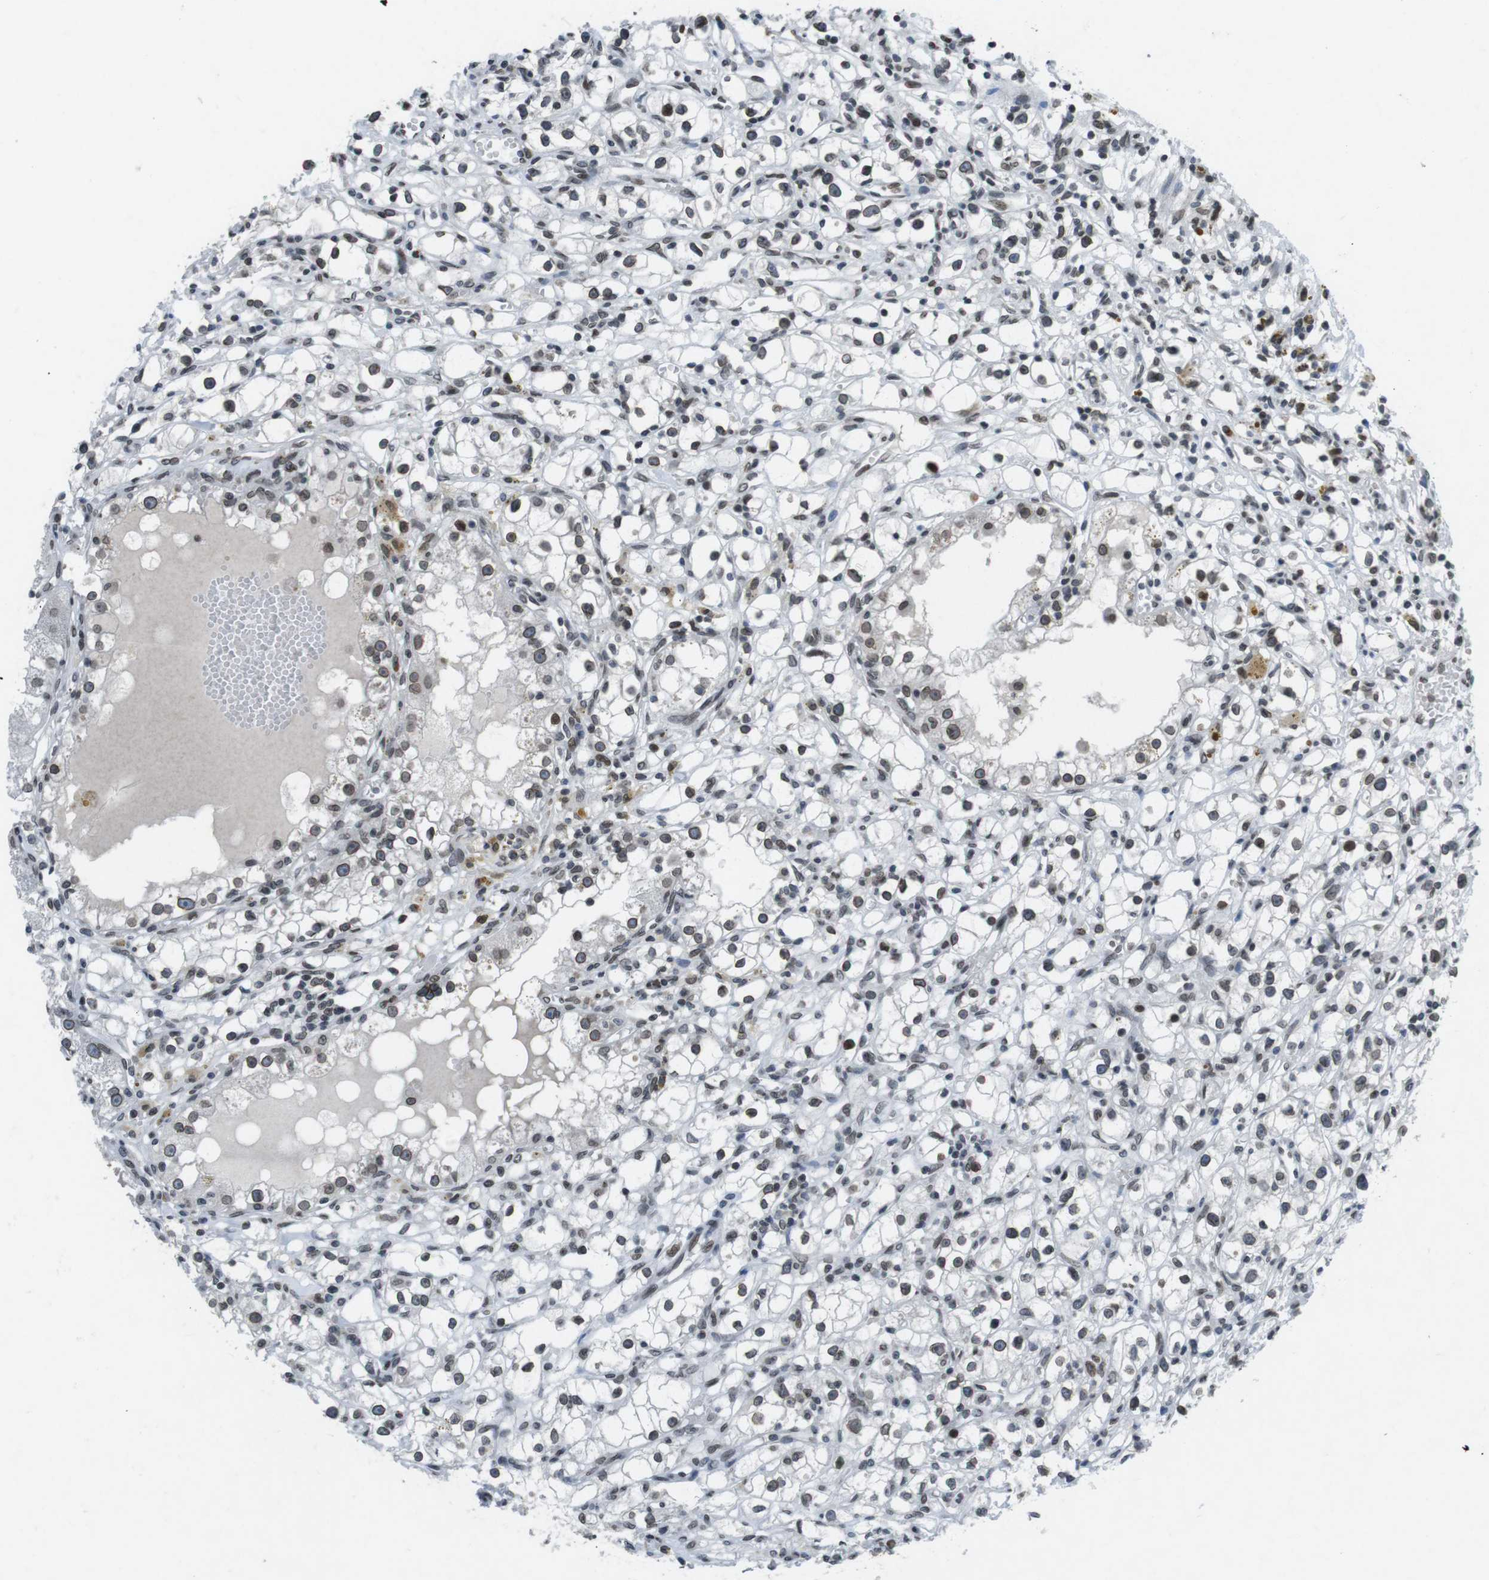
{"staining": {"intensity": "moderate", "quantity": ">75%", "location": "cytoplasmic/membranous,nuclear"}, "tissue": "renal cancer", "cell_type": "Tumor cells", "image_type": "cancer", "snomed": [{"axis": "morphology", "description": "Adenocarcinoma, NOS"}, {"axis": "topography", "description": "Kidney"}], "caption": "The immunohistochemical stain shows moderate cytoplasmic/membranous and nuclear positivity in tumor cells of renal cancer (adenocarcinoma) tissue.", "gene": "MAD1L1", "patient": {"sex": "male", "age": 56}}